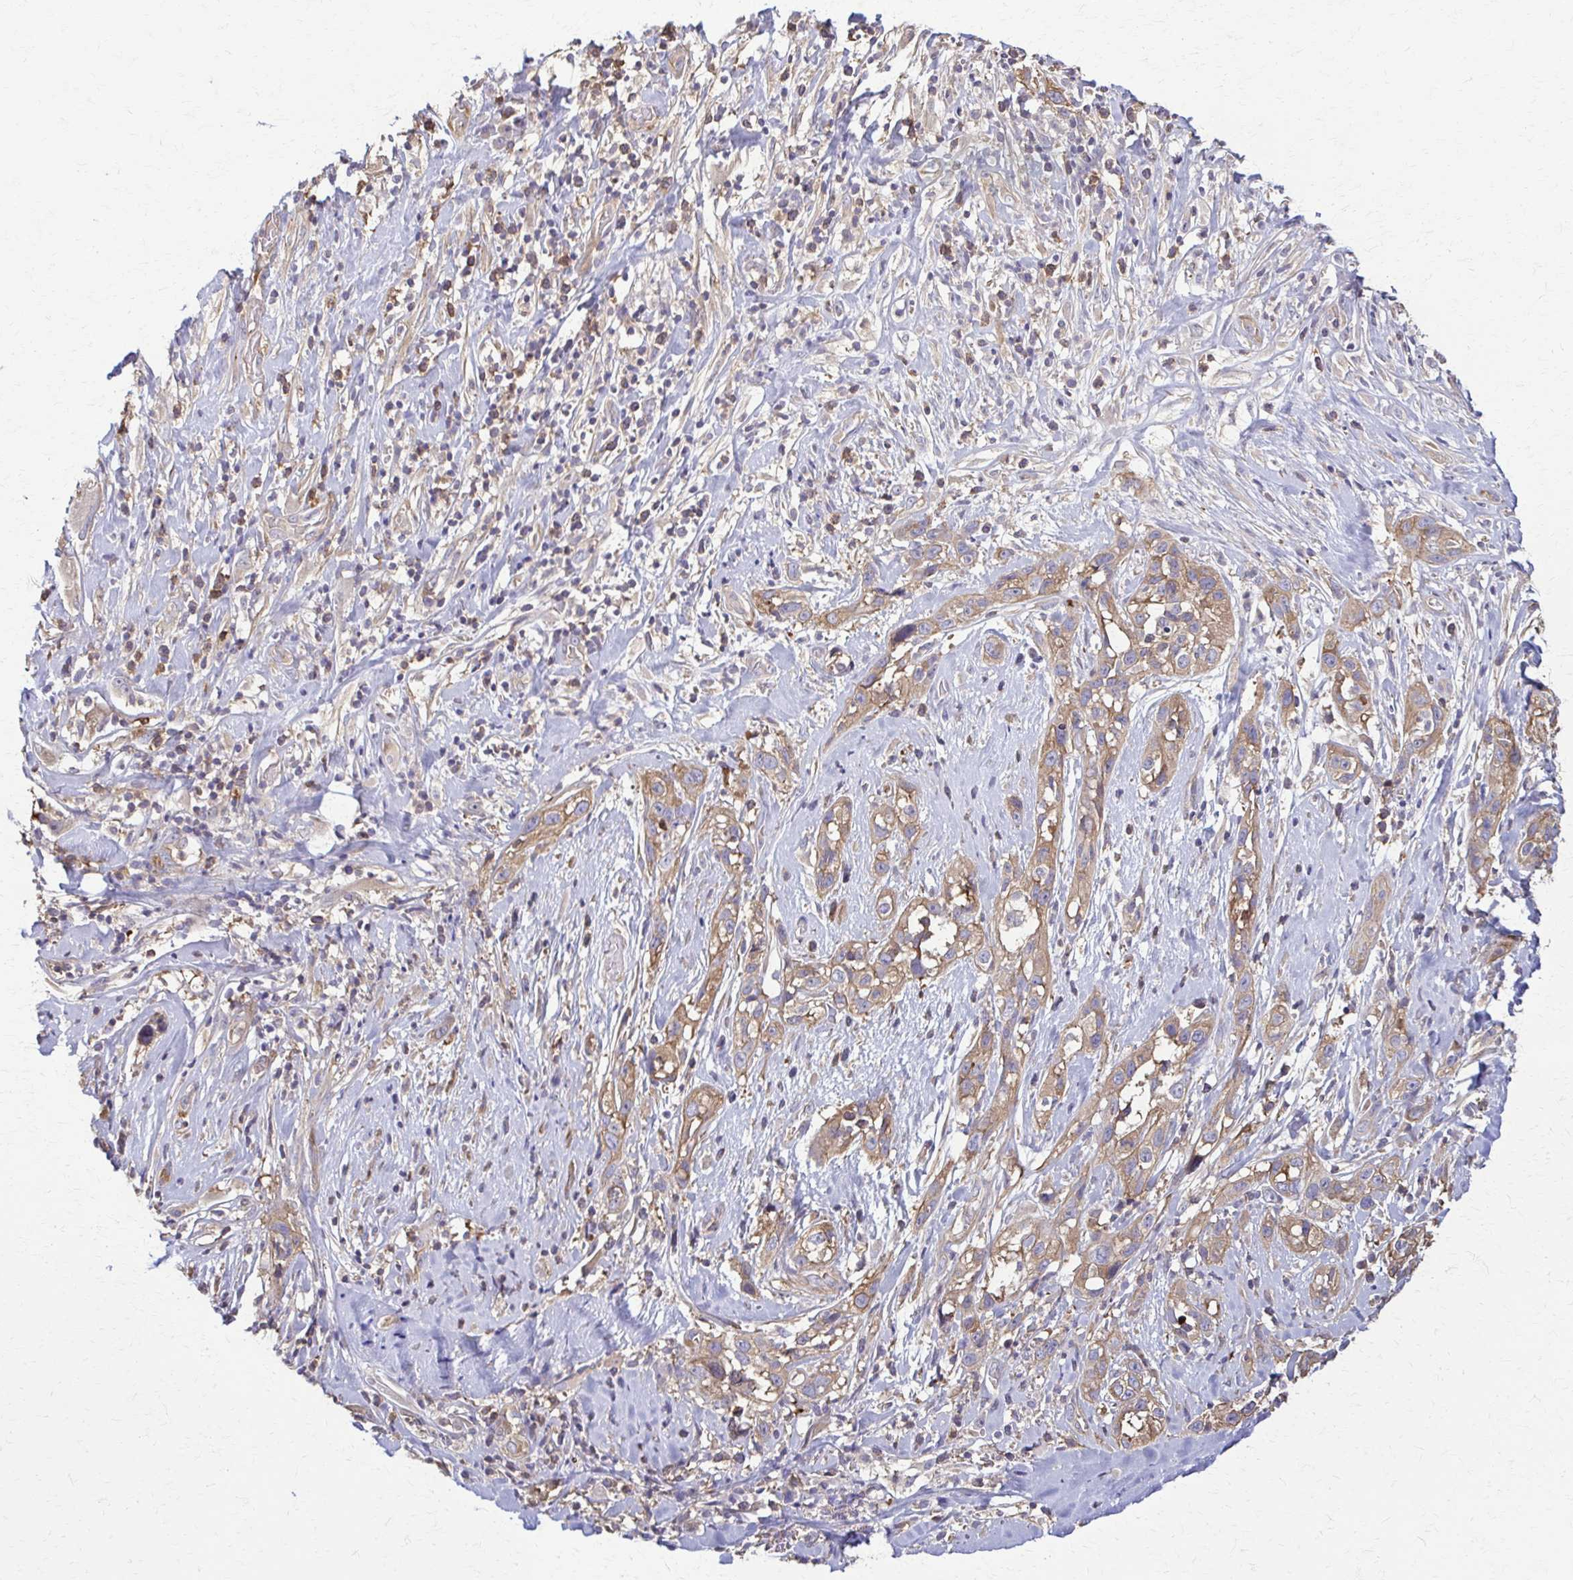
{"staining": {"intensity": "moderate", "quantity": ">75%", "location": "cytoplasmic/membranous"}, "tissue": "skin cancer", "cell_type": "Tumor cells", "image_type": "cancer", "snomed": [{"axis": "morphology", "description": "Squamous cell carcinoma, NOS"}, {"axis": "topography", "description": "Skin"}], "caption": "This micrograph reveals immunohistochemistry (IHC) staining of squamous cell carcinoma (skin), with medium moderate cytoplasmic/membranous expression in about >75% of tumor cells.", "gene": "DSP", "patient": {"sex": "male", "age": 82}}